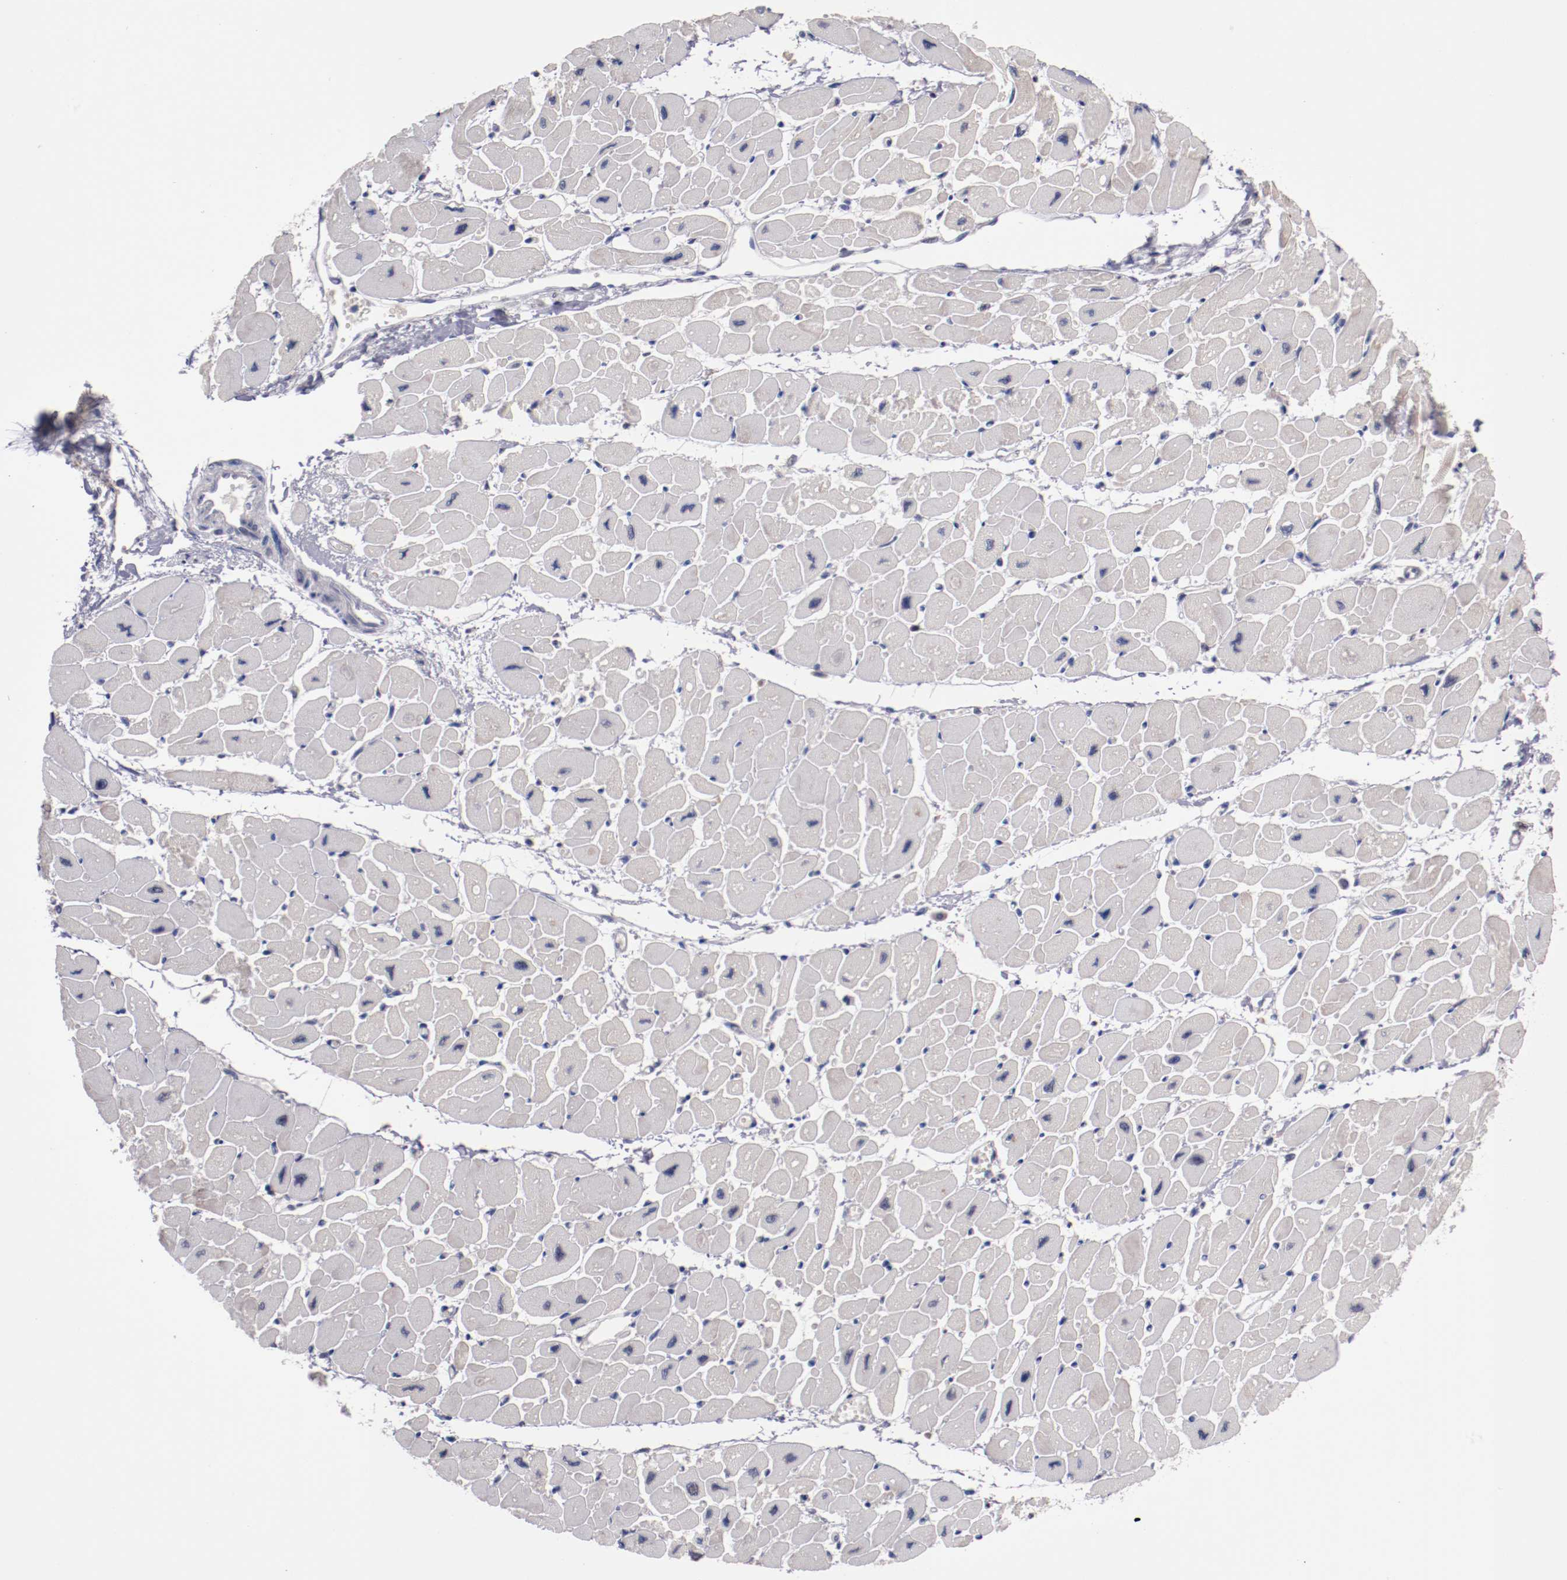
{"staining": {"intensity": "weak", "quantity": "25%-75%", "location": "cytoplasmic/membranous"}, "tissue": "heart muscle", "cell_type": "Cardiomyocytes", "image_type": "normal", "snomed": [{"axis": "morphology", "description": "Normal tissue, NOS"}, {"axis": "topography", "description": "Heart"}], "caption": "The image exhibits staining of unremarkable heart muscle, revealing weak cytoplasmic/membranous protein expression (brown color) within cardiomyocytes. Immunohistochemistry (ihc) stains the protein in brown and the nuclei are stained blue.", "gene": "FAM81A", "patient": {"sex": "female", "age": 54}}